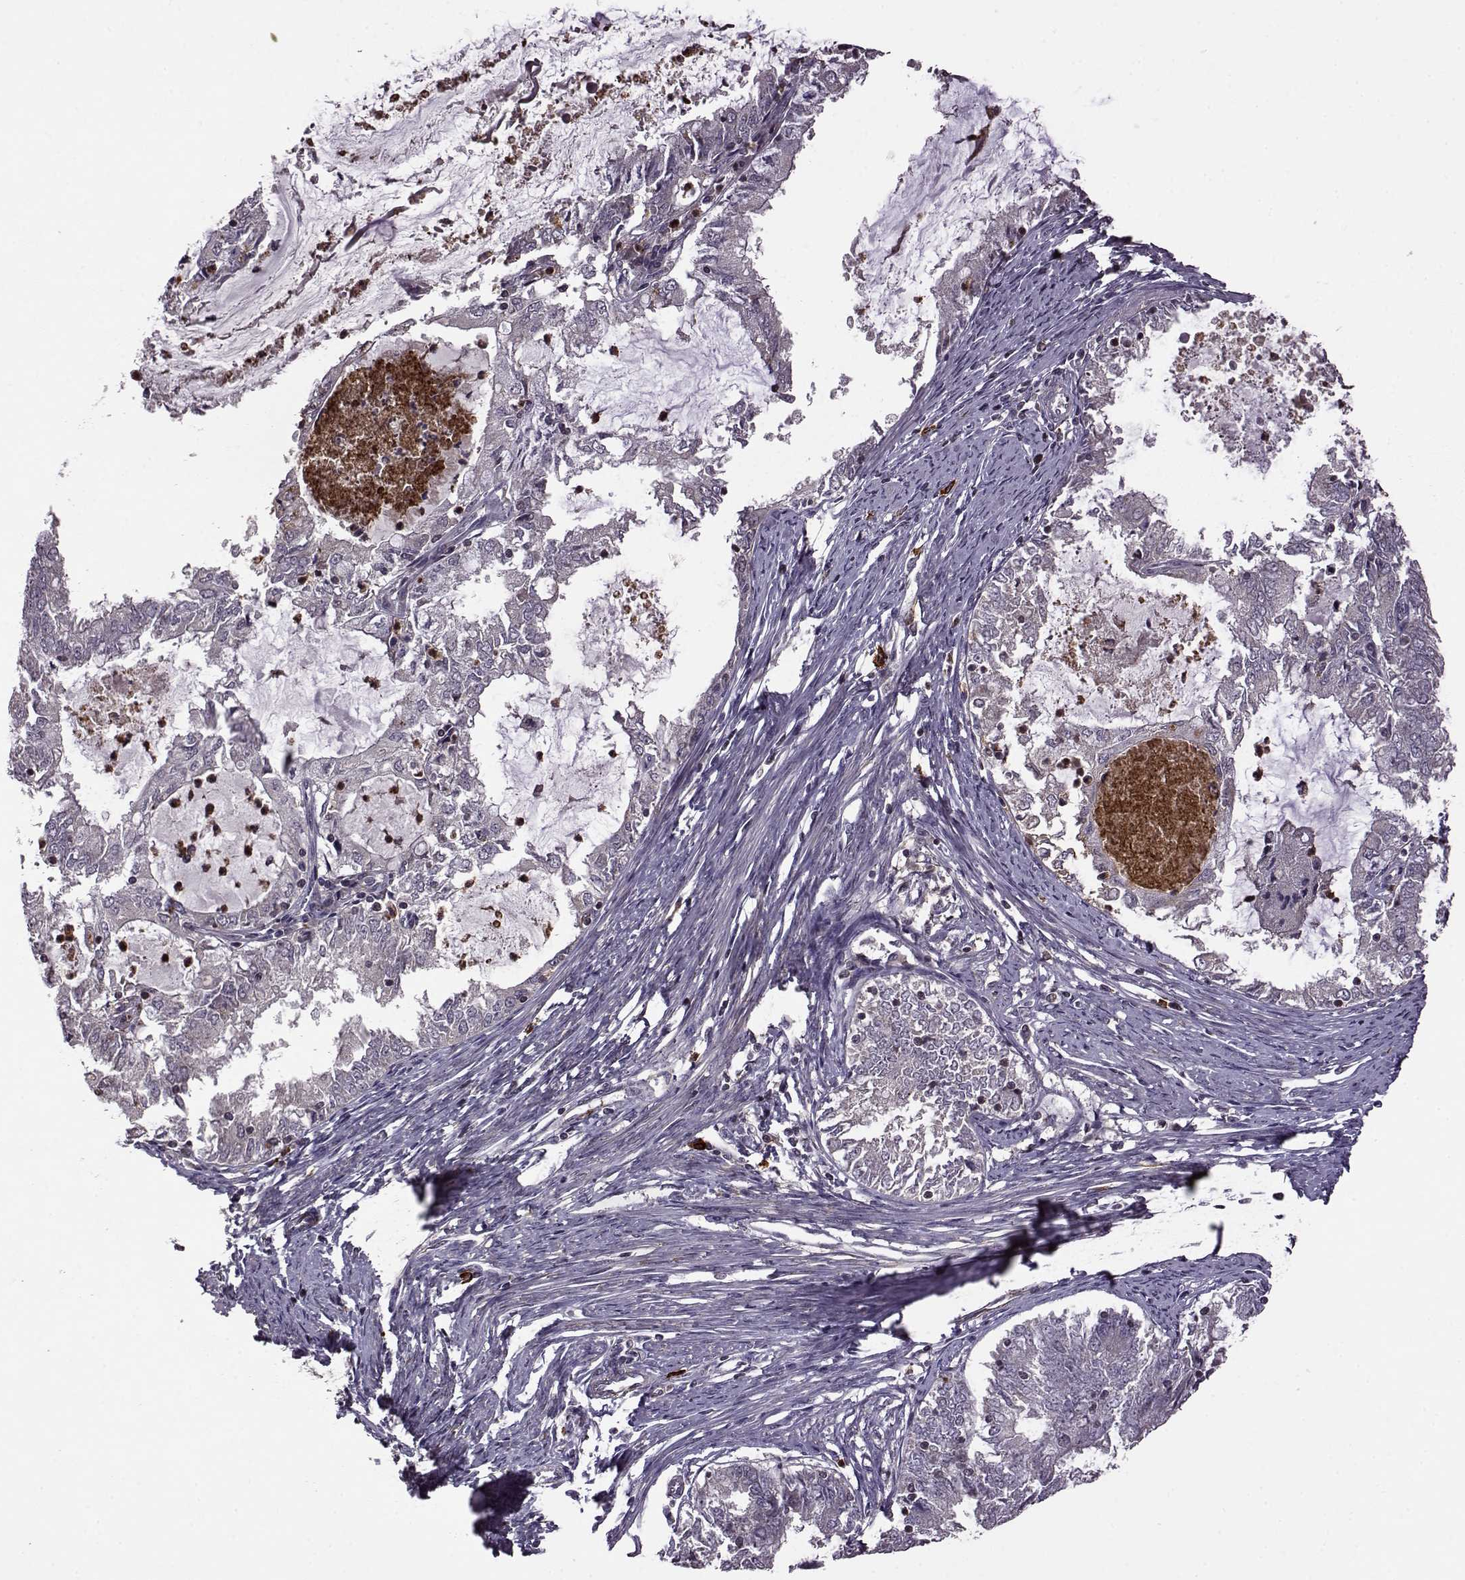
{"staining": {"intensity": "negative", "quantity": "none", "location": "none"}, "tissue": "endometrial cancer", "cell_type": "Tumor cells", "image_type": "cancer", "snomed": [{"axis": "morphology", "description": "Adenocarcinoma, NOS"}, {"axis": "topography", "description": "Endometrium"}], "caption": "Tumor cells show no significant staining in endometrial adenocarcinoma.", "gene": "TRMU", "patient": {"sex": "female", "age": 57}}